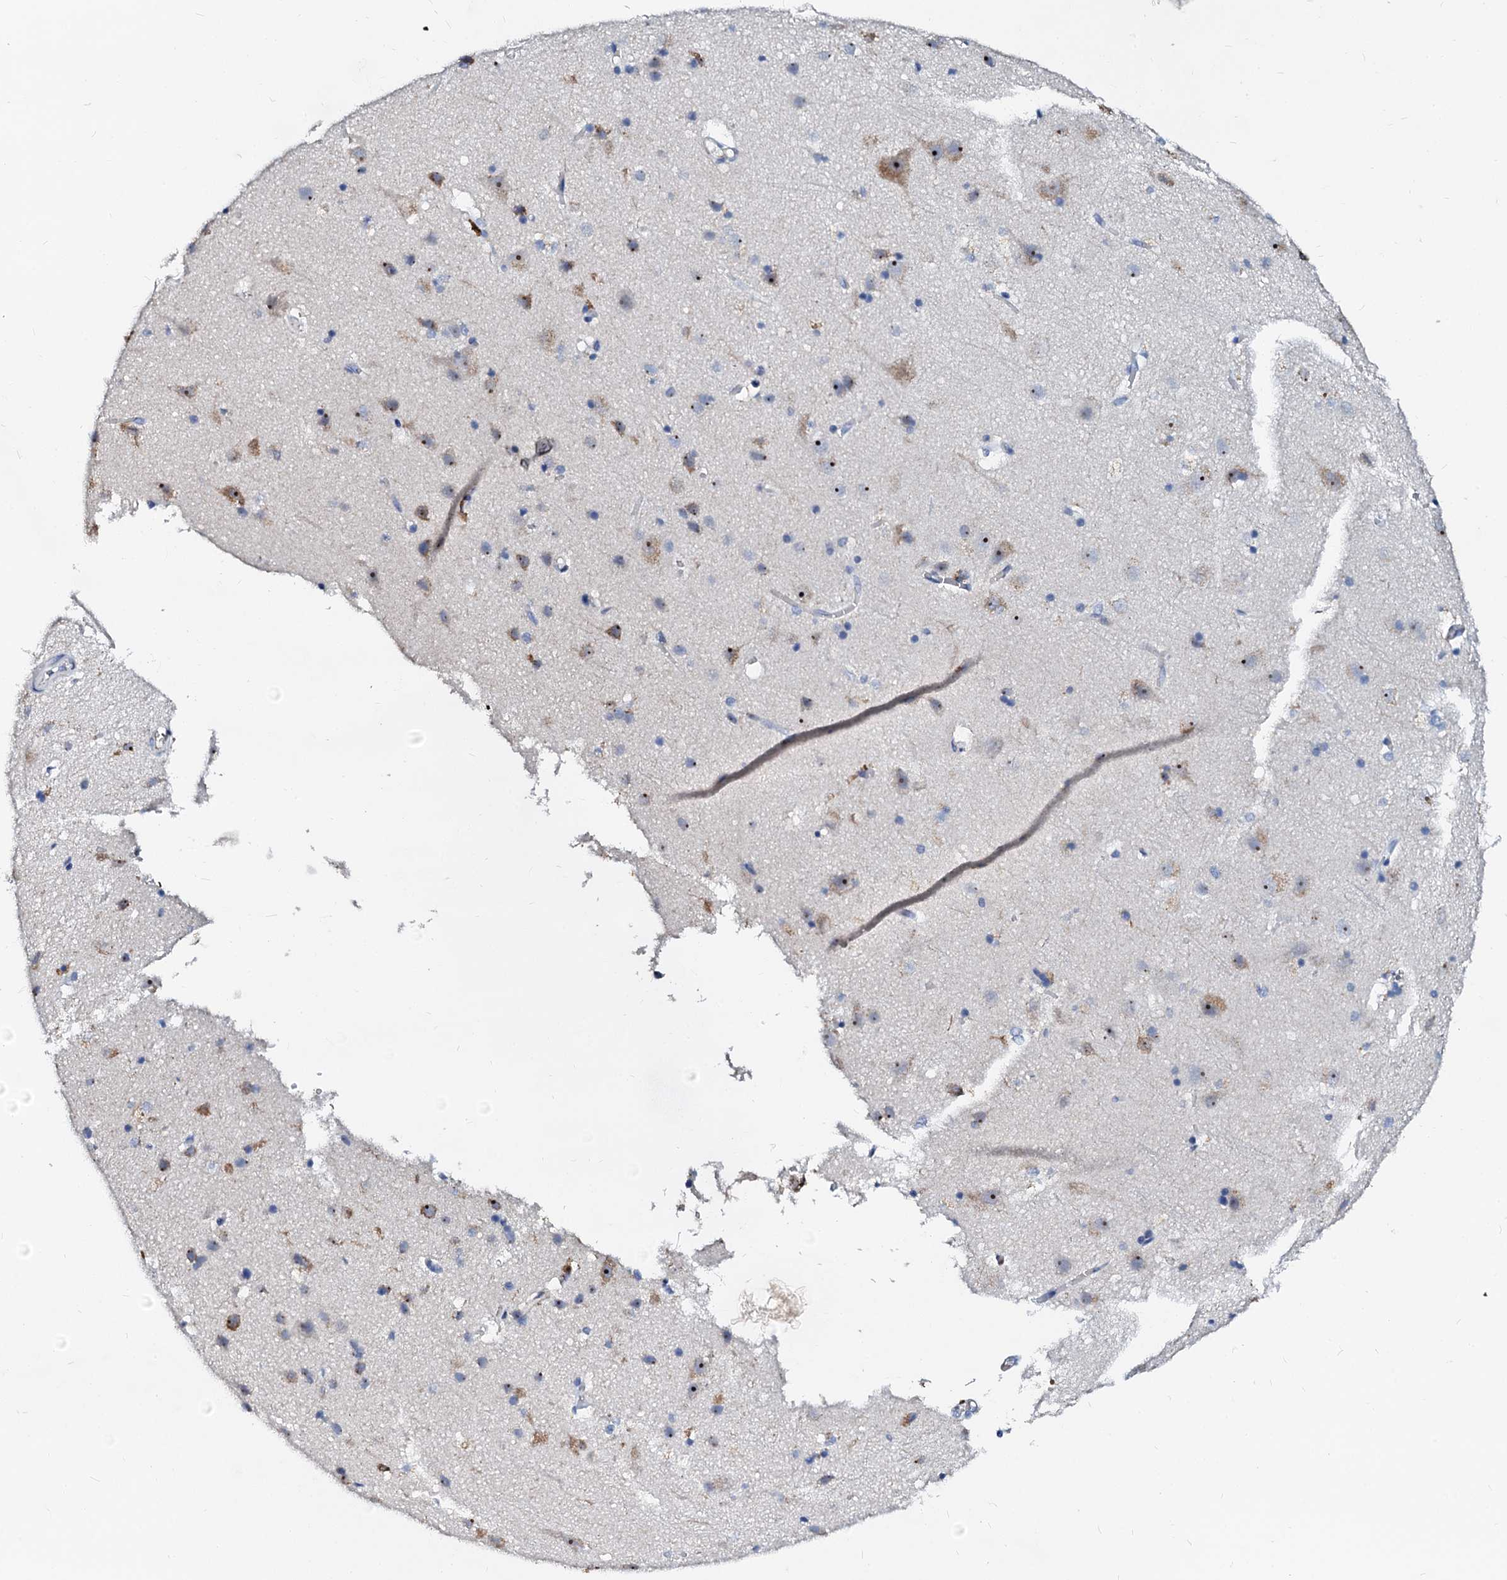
{"staining": {"intensity": "moderate", "quantity": "<25%", "location": "cytoplasmic/membranous"}, "tissue": "cerebral cortex", "cell_type": "Endothelial cells", "image_type": "normal", "snomed": [{"axis": "morphology", "description": "Normal tissue, NOS"}, {"axis": "topography", "description": "Cerebral cortex"}], "caption": "Brown immunohistochemical staining in normal cerebral cortex exhibits moderate cytoplasmic/membranous positivity in about <25% of endothelial cells.", "gene": "RAB27A", "patient": {"sex": "male", "age": 54}}